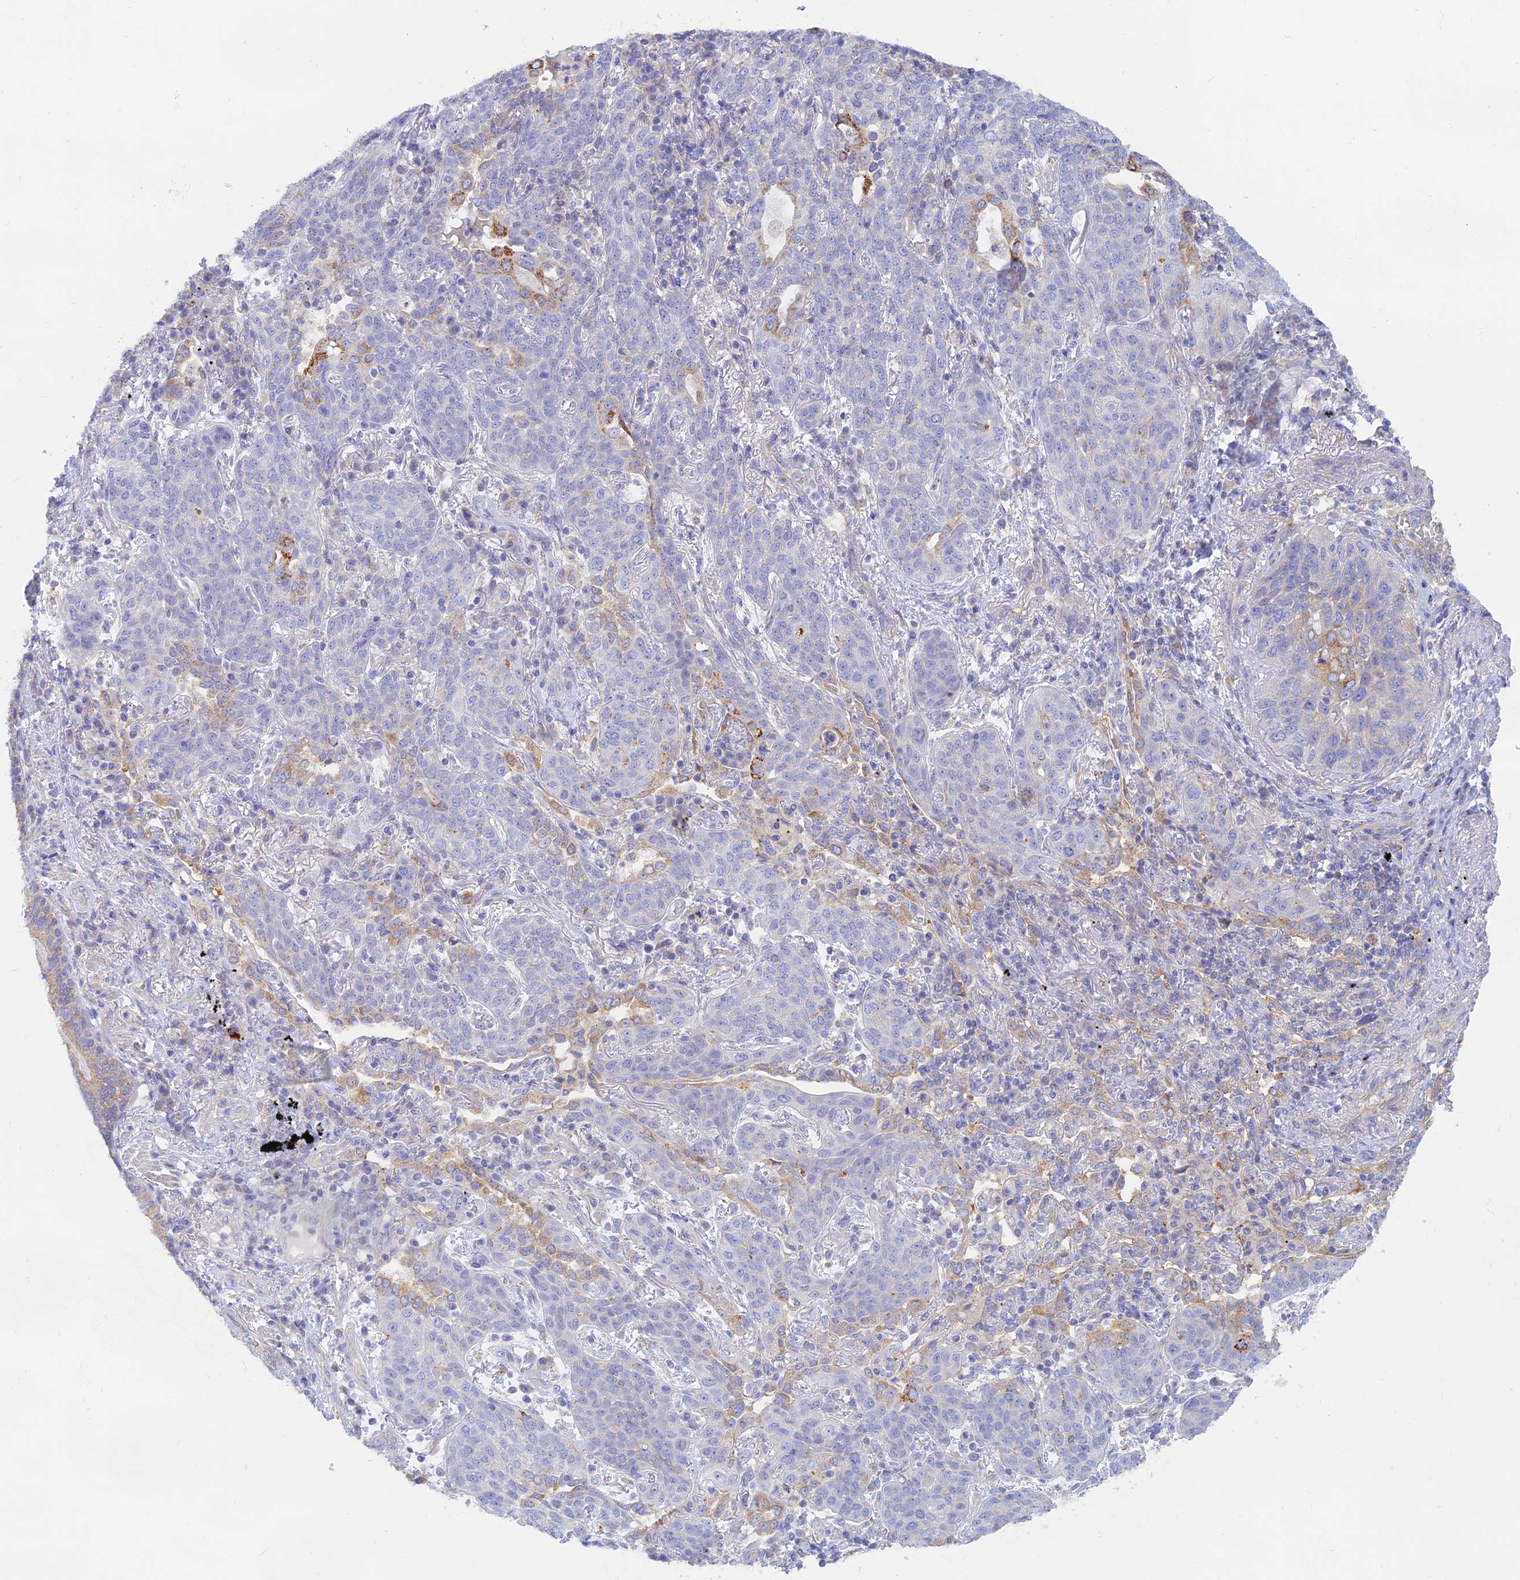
{"staining": {"intensity": "negative", "quantity": "none", "location": "none"}, "tissue": "lung cancer", "cell_type": "Tumor cells", "image_type": "cancer", "snomed": [{"axis": "morphology", "description": "Squamous cell carcinoma, NOS"}, {"axis": "topography", "description": "Lung"}], "caption": "Immunohistochemical staining of human lung cancer reveals no significant staining in tumor cells.", "gene": "TMEM44", "patient": {"sex": "female", "age": 70}}